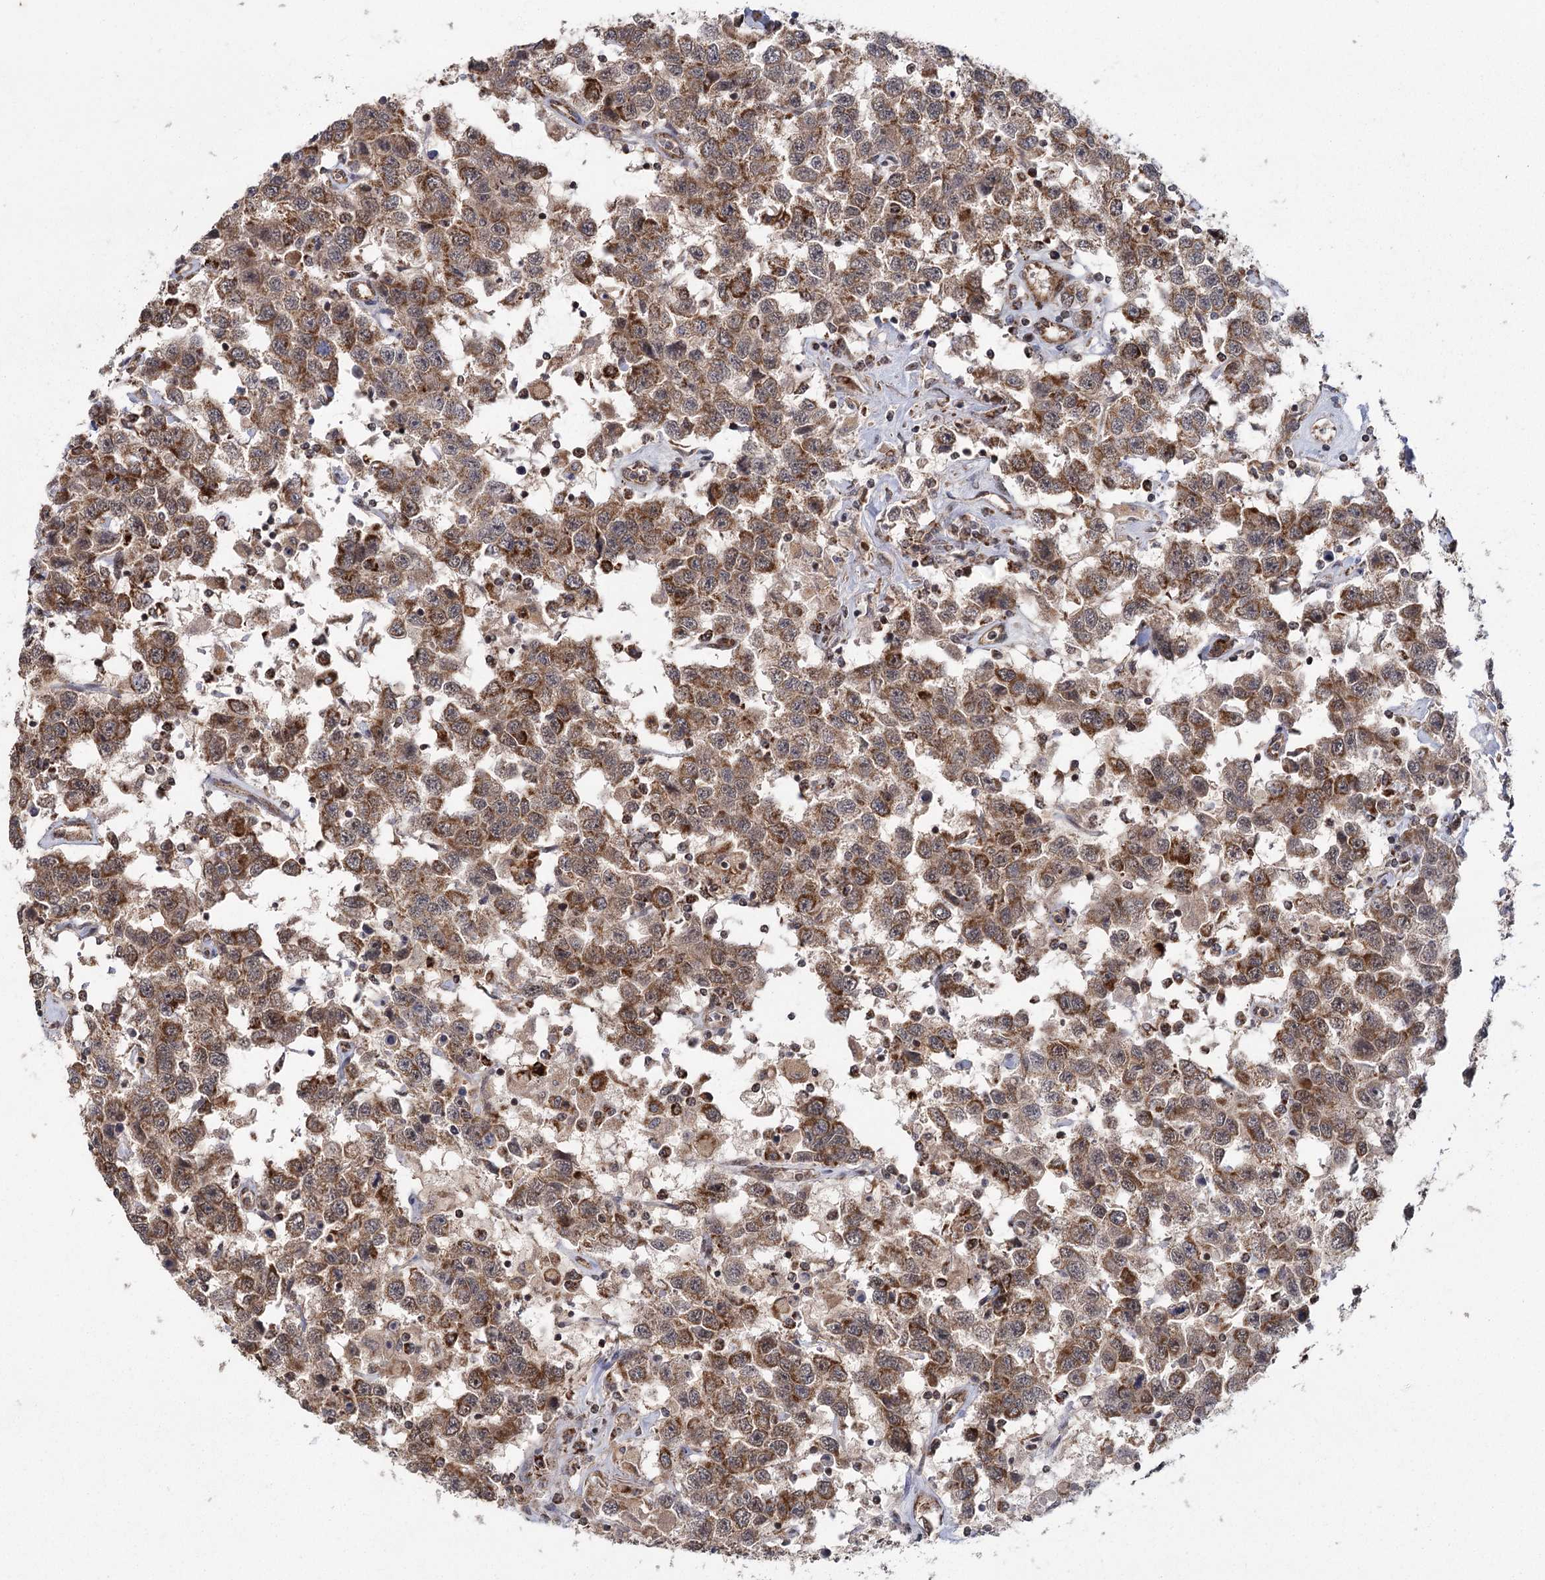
{"staining": {"intensity": "moderate", "quantity": ">75%", "location": "cytoplasmic/membranous"}, "tissue": "testis cancer", "cell_type": "Tumor cells", "image_type": "cancer", "snomed": [{"axis": "morphology", "description": "Seminoma, NOS"}, {"axis": "topography", "description": "Testis"}], "caption": "Testis seminoma tissue displays moderate cytoplasmic/membranous expression in about >75% of tumor cells, visualized by immunohistochemistry.", "gene": "ZCCHC24", "patient": {"sex": "male", "age": 41}}